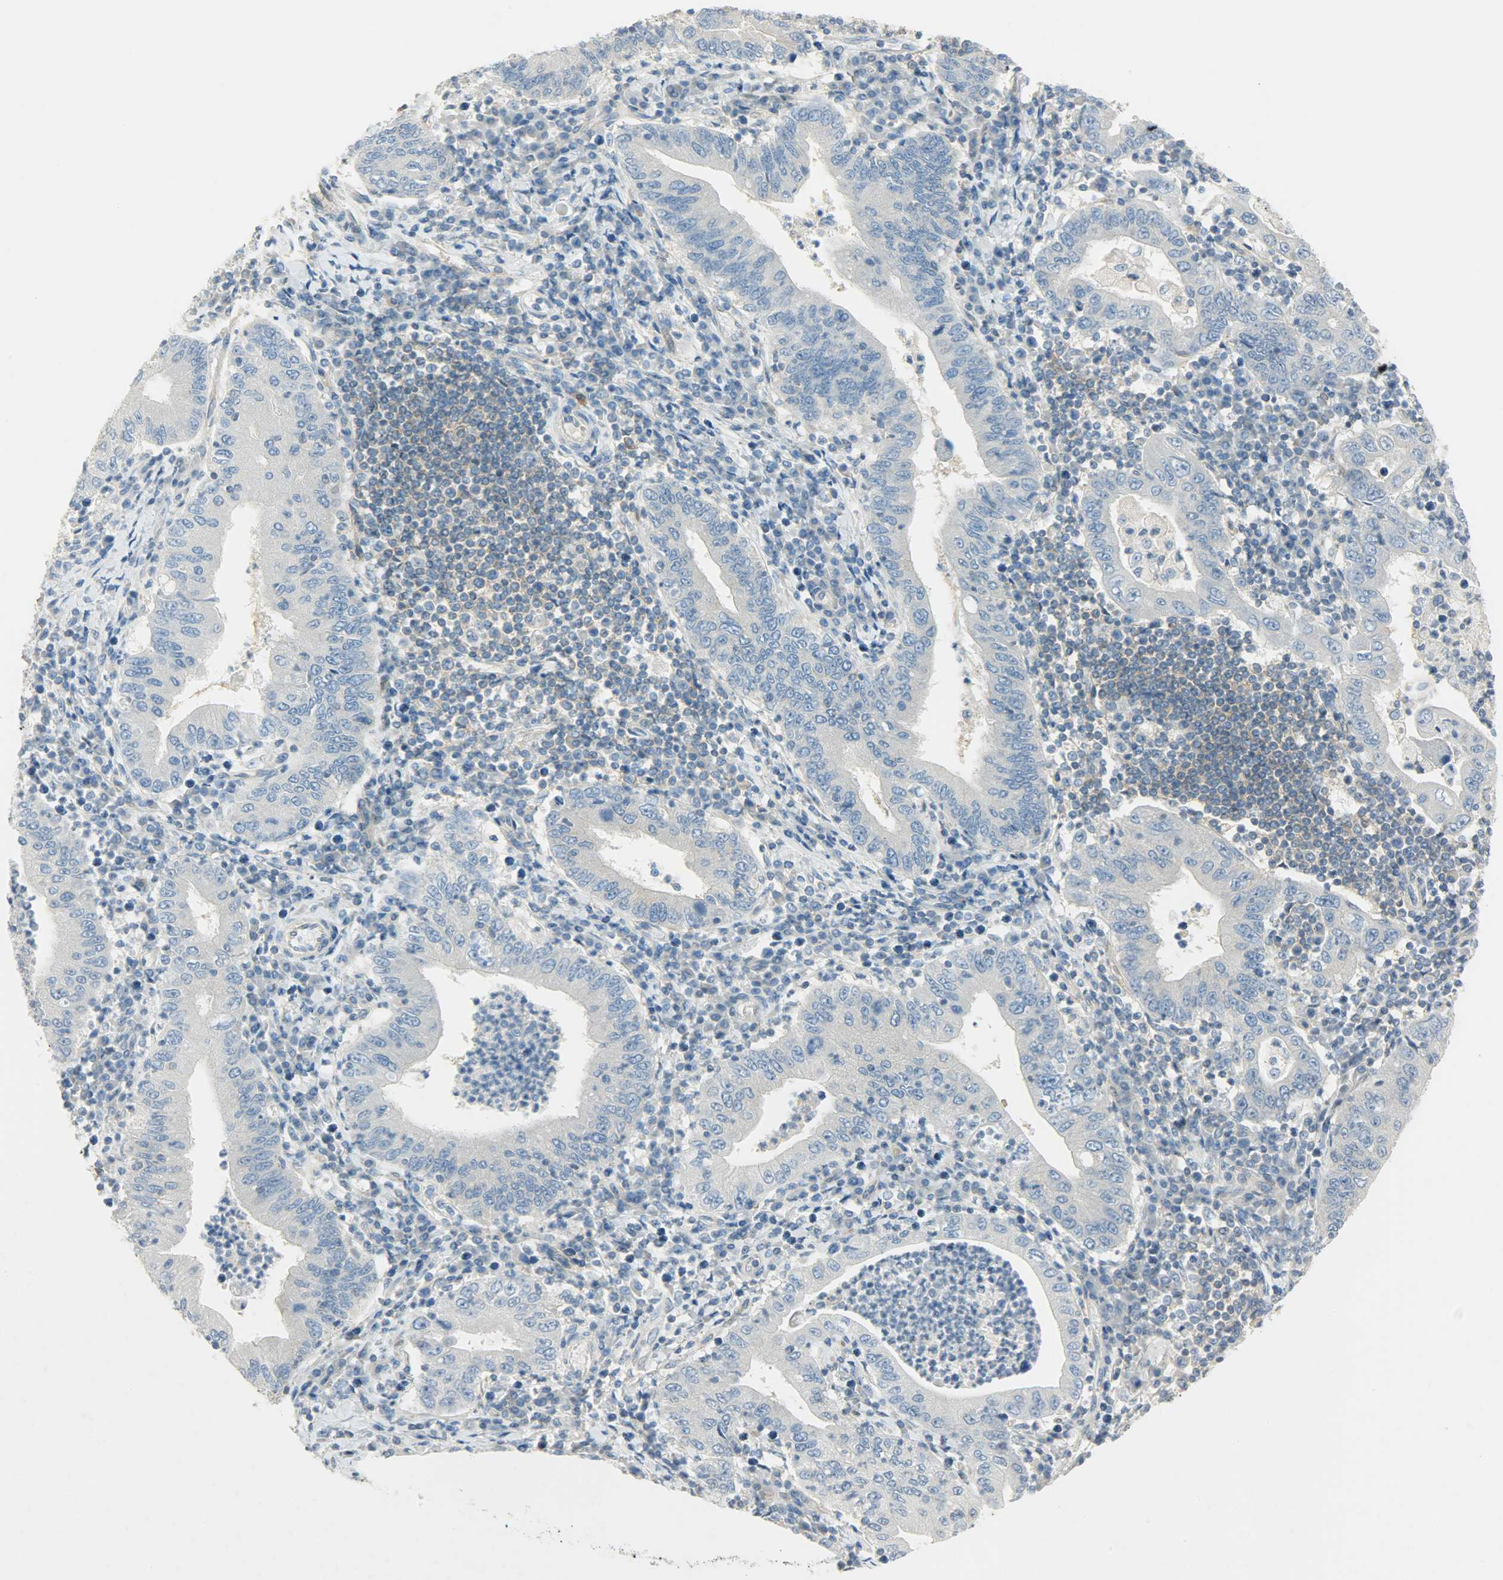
{"staining": {"intensity": "negative", "quantity": "none", "location": "none"}, "tissue": "stomach cancer", "cell_type": "Tumor cells", "image_type": "cancer", "snomed": [{"axis": "morphology", "description": "Normal tissue, NOS"}, {"axis": "morphology", "description": "Adenocarcinoma, NOS"}, {"axis": "topography", "description": "Esophagus"}, {"axis": "topography", "description": "Stomach, upper"}, {"axis": "topography", "description": "Peripheral nerve tissue"}], "caption": "This photomicrograph is of adenocarcinoma (stomach) stained with immunohistochemistry to label a protein in brown with the nuclei are counter-stained blue. There is no positivity in tumor cells.", "gene": "TSC22D2", "patient": {"sex": "male", "age": 62}}